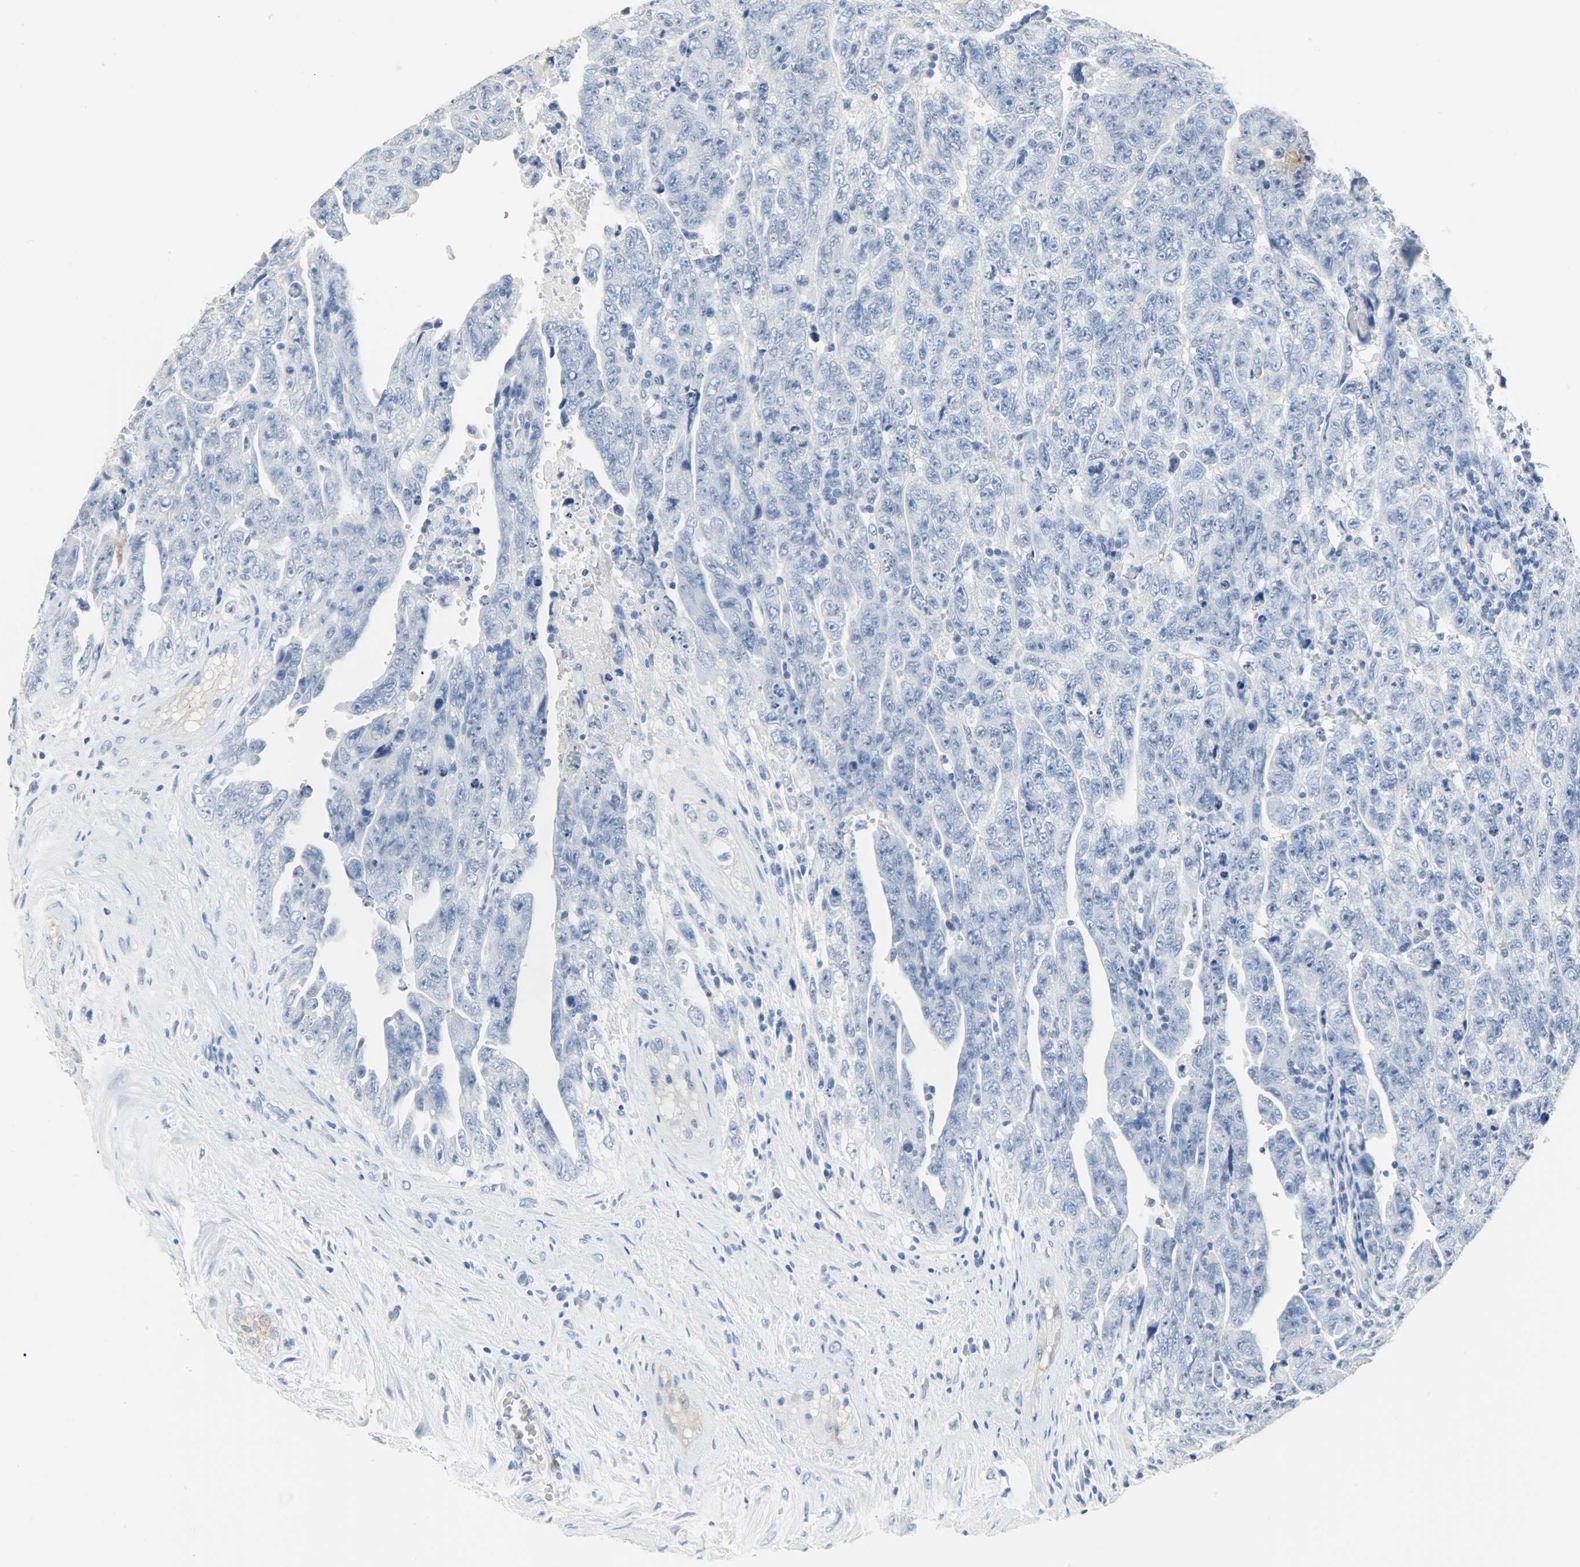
{"staining": {"intensity": "negative", "quantity": "none", "location": "none"}, "tissue": "testis cancer", "cell_type": "Tumor cells", "image_type": "cancer", "snomed": [{"axis": "morphology", "description": "Carcinoma, Embryonal, NOS"}, {"axis": "topography", "description": "Testis"}], "caption": "Immunohistochemistry micrograph of neoplastic tissue: embryonal carcinoma (testis) stained with DAB displays no significant protein positivity in tumor cells.", "gene": "CA3", "patient": {"sex": "male", "age": 28}}